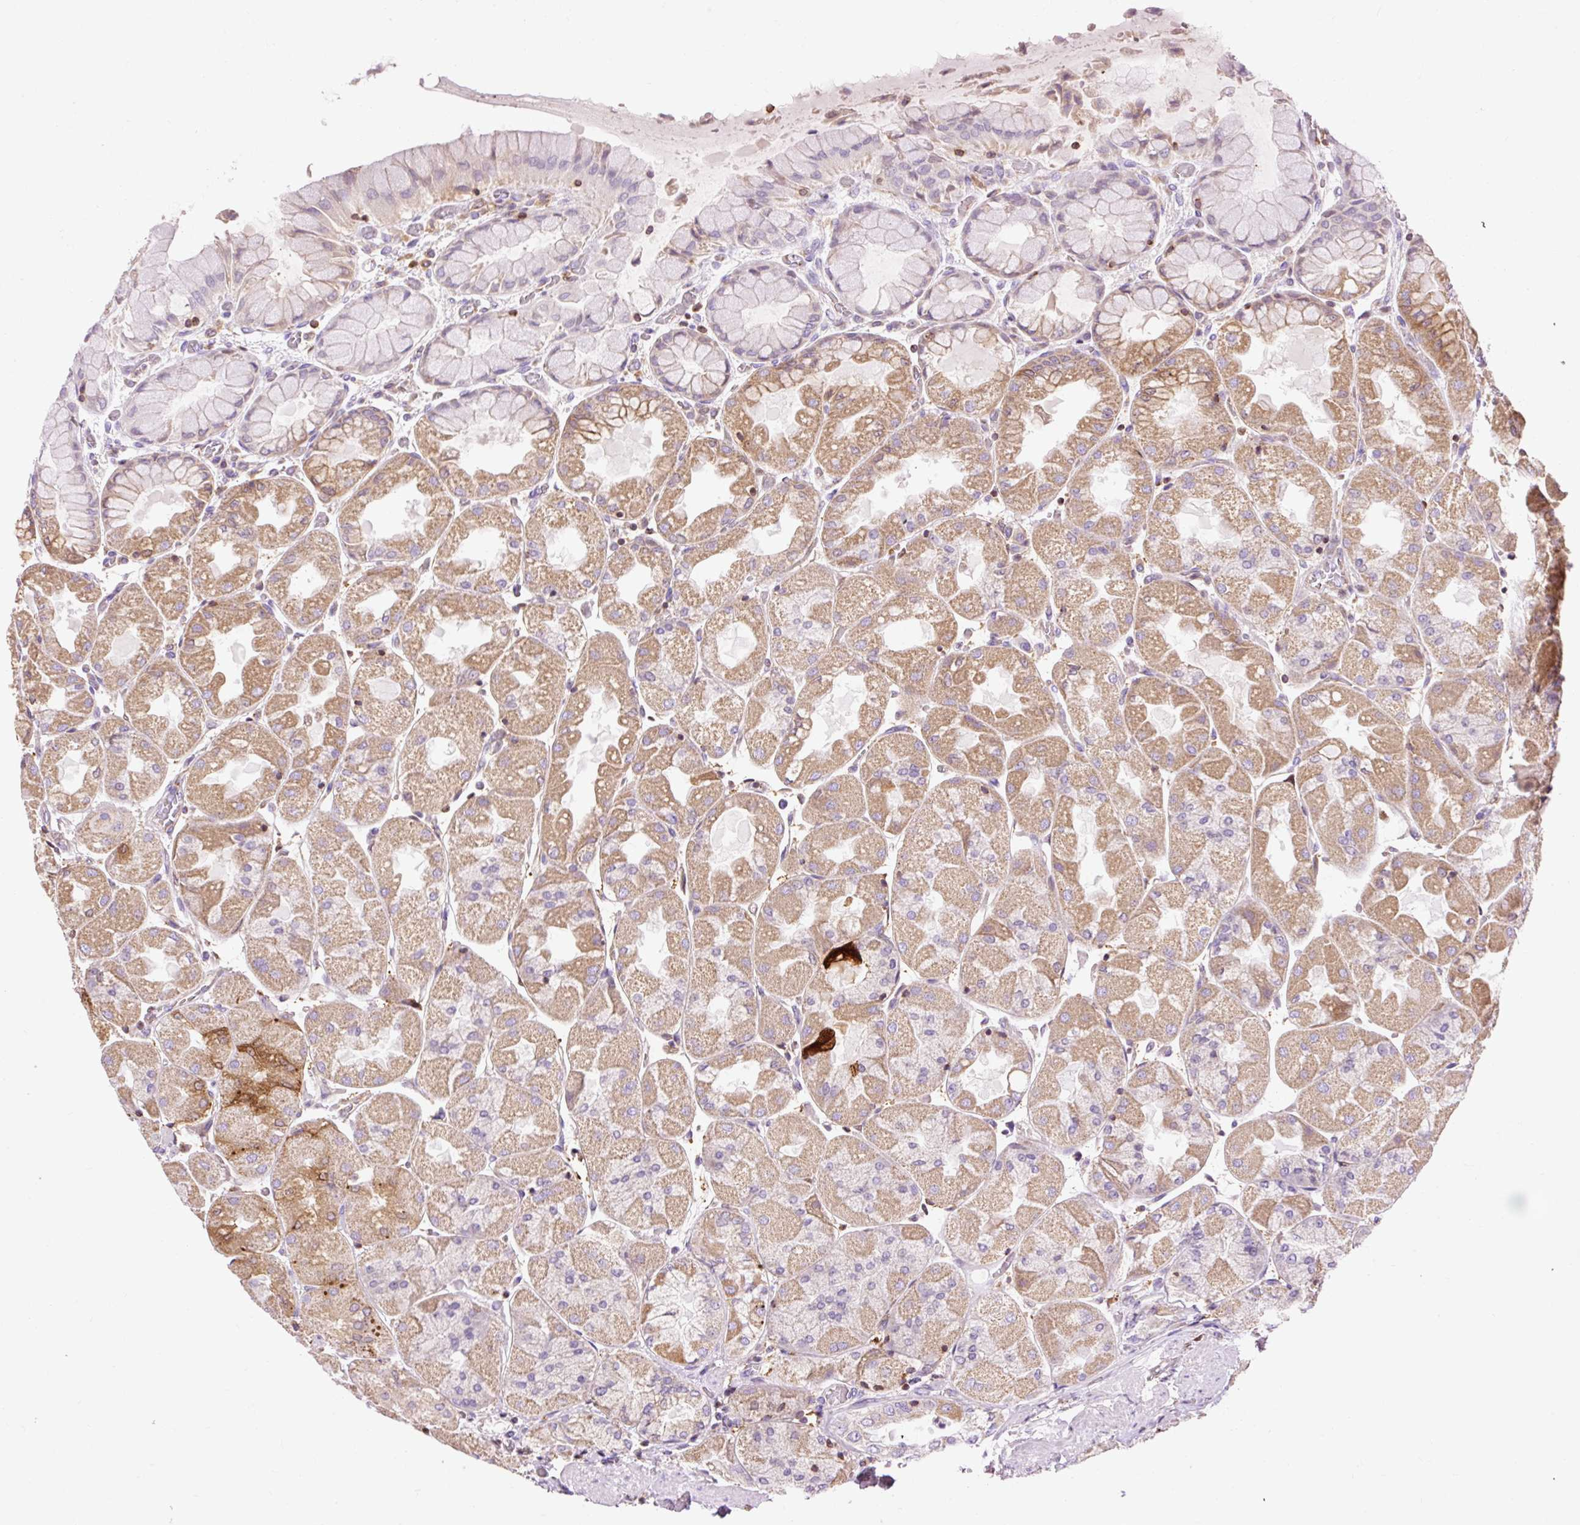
{"staining": {"intensity": "moderate", "quantity": "25%-75%", "location": "cytoplasmic/membranous"}, "tissue": "stomach", "cell_type": "Glandular cells", "image_type": "normal", "snomed": [{"axis": "morphology", "description": "Normal tissue, NOS"}, {"axis": "topography", "description": "Stomach"}], "caption": "Approximately 25%-75% of glandular cells in unremarkable human stomach show moderate cytoplasmic/membranous protein staining as visualized by brown immunohistochemical staining.", "gene": "CD83", "patient": {"sex": "female", "age": 61}}